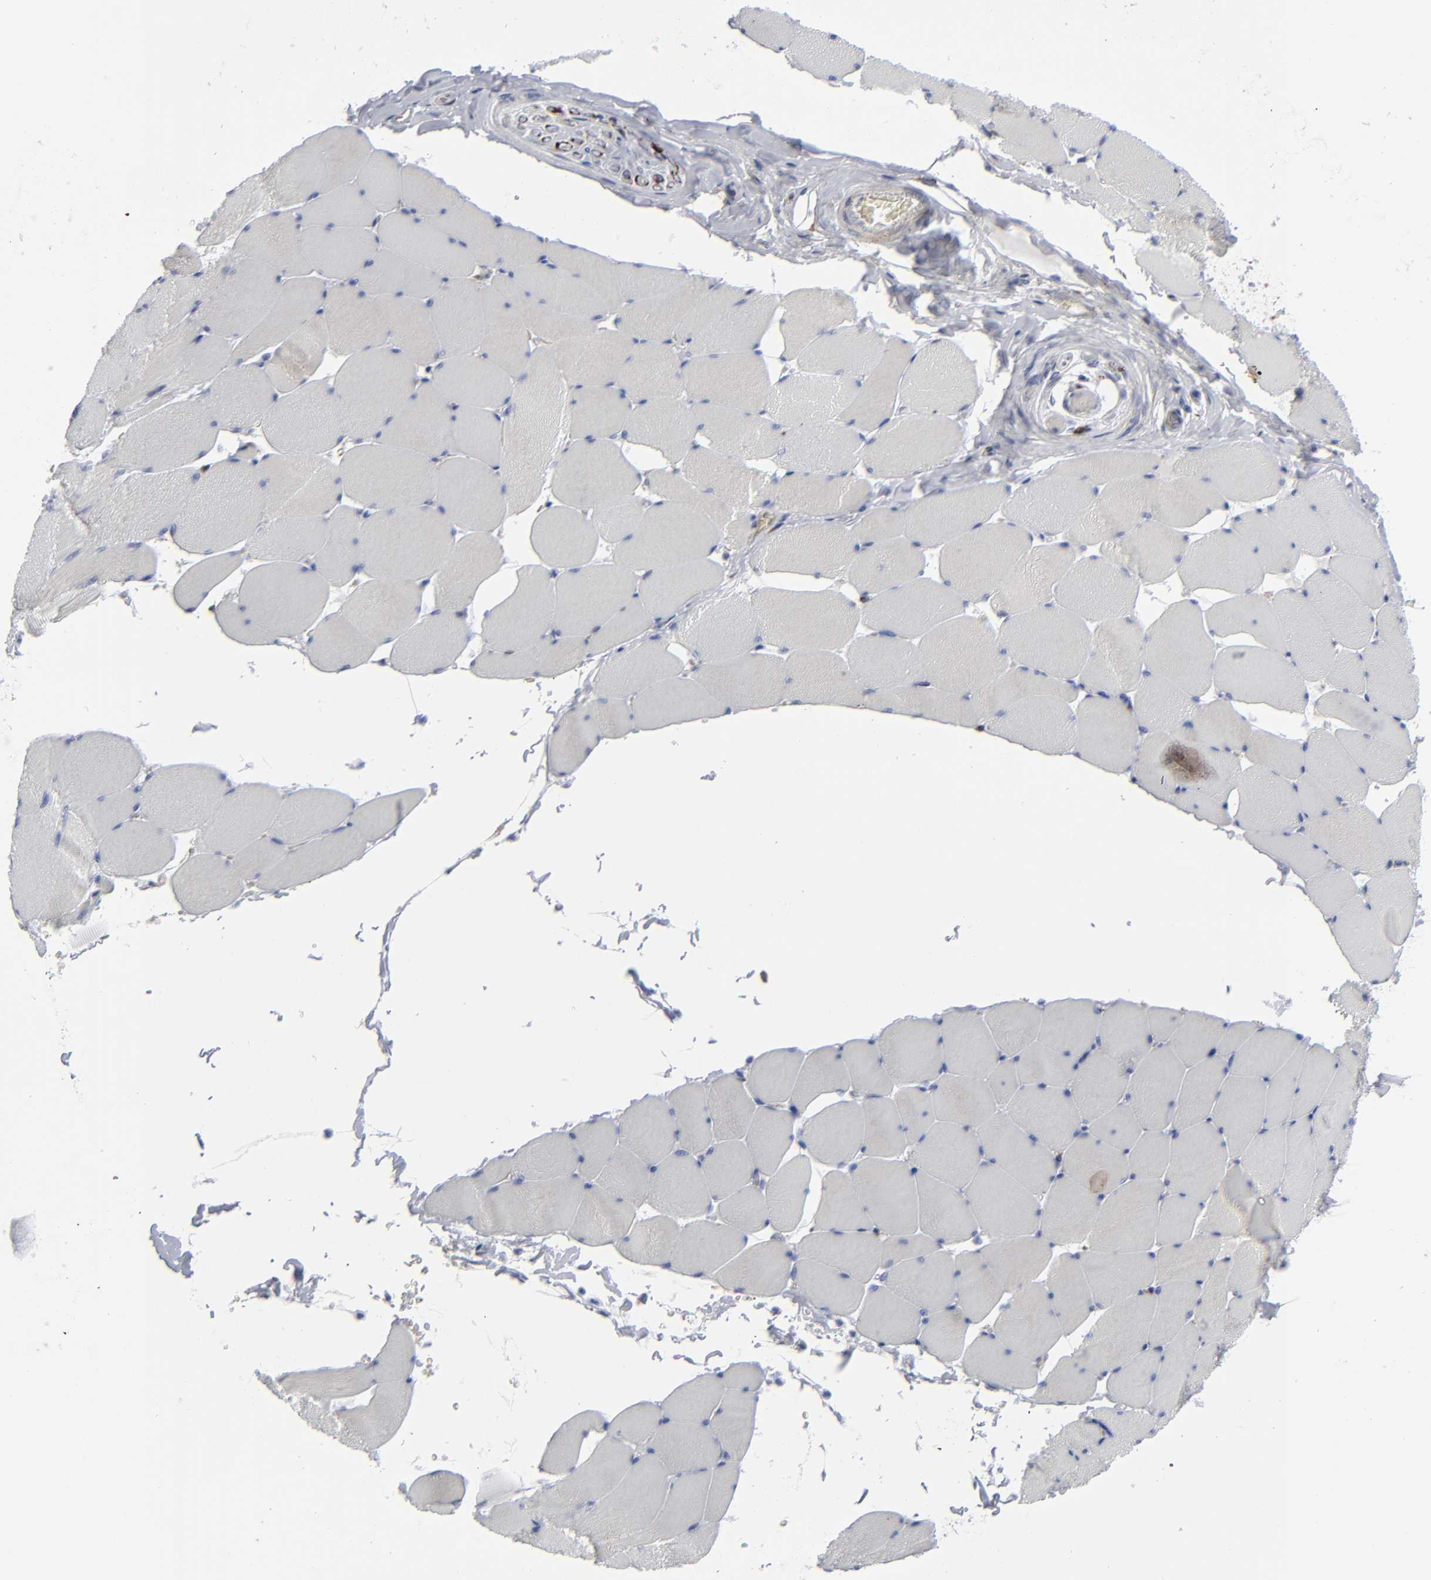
{"staining": {"intensity": "negative", "quantity": "none", "location": "none"}, "tissue": "skeletal muscle", "cell_type": "Myocytes", "image_type": "normal", "snomed": [{"axis": "morphology", "description": "Normal tissue, NOS"}, {"axis": "topography", "description": "Skeletal muscle"}], "caption": "Skeletal muscle stained for a protein using immunohistochemistry displays no positivity myocytes.", "gene": "SPARC", "patient": {"sex": "male", "age": 62}}